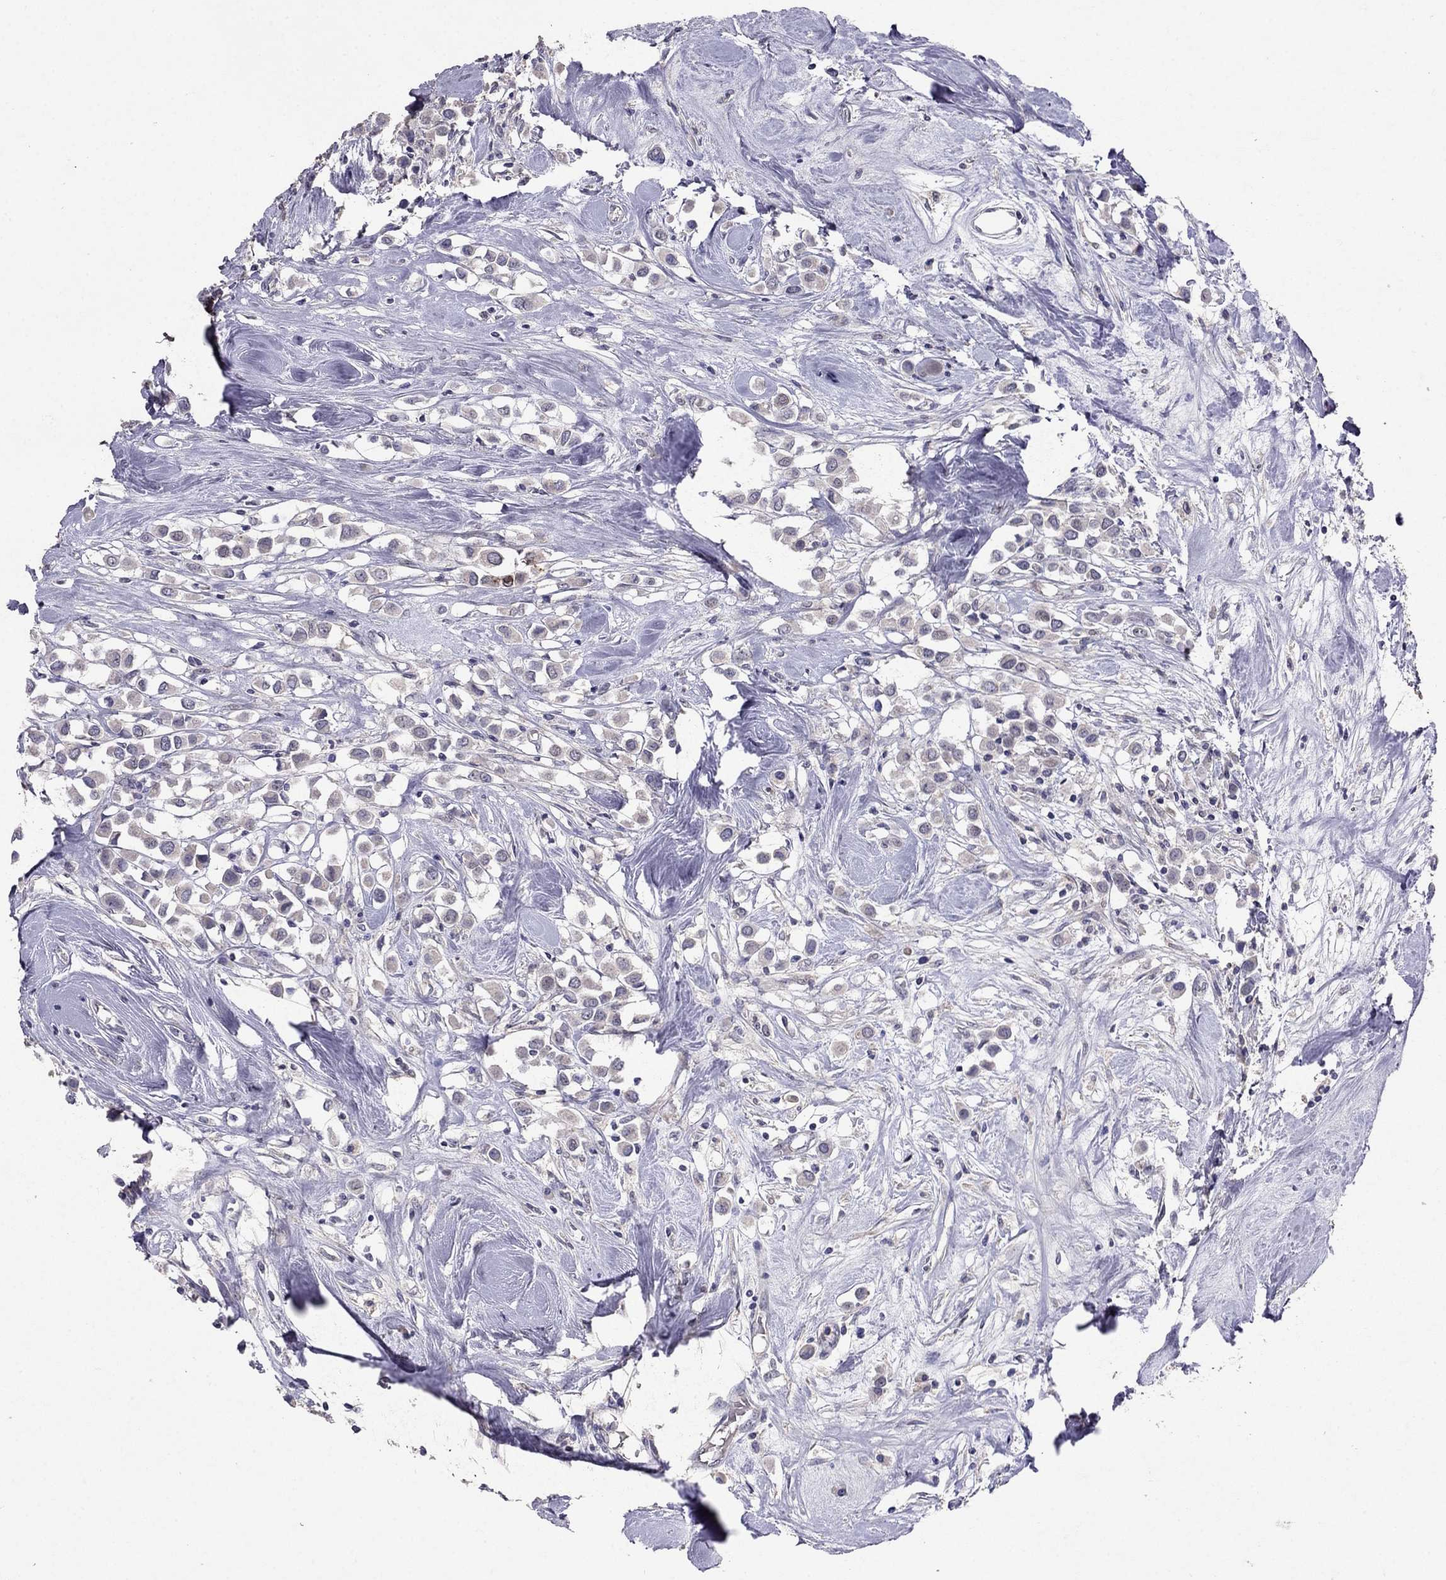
{"staining": {"intensity": "negative", "quantity": "none", "location": "none"}, "tissue": "breast cancer", "cell_type": "Tumor cells", "image_type": "cancer", "snomed": [{"axis": "morphology", "description": "Duct carcinoma"}, {"axis": "topography", "description": "Breast"}], "caption": "This is an immunohistochemistry (IHC) image of human infiltrating ductal carcinoma (breast). There is no staining in tumor cells.", "gene": "FST", "patient": {"sex": "female", "age": 61}}